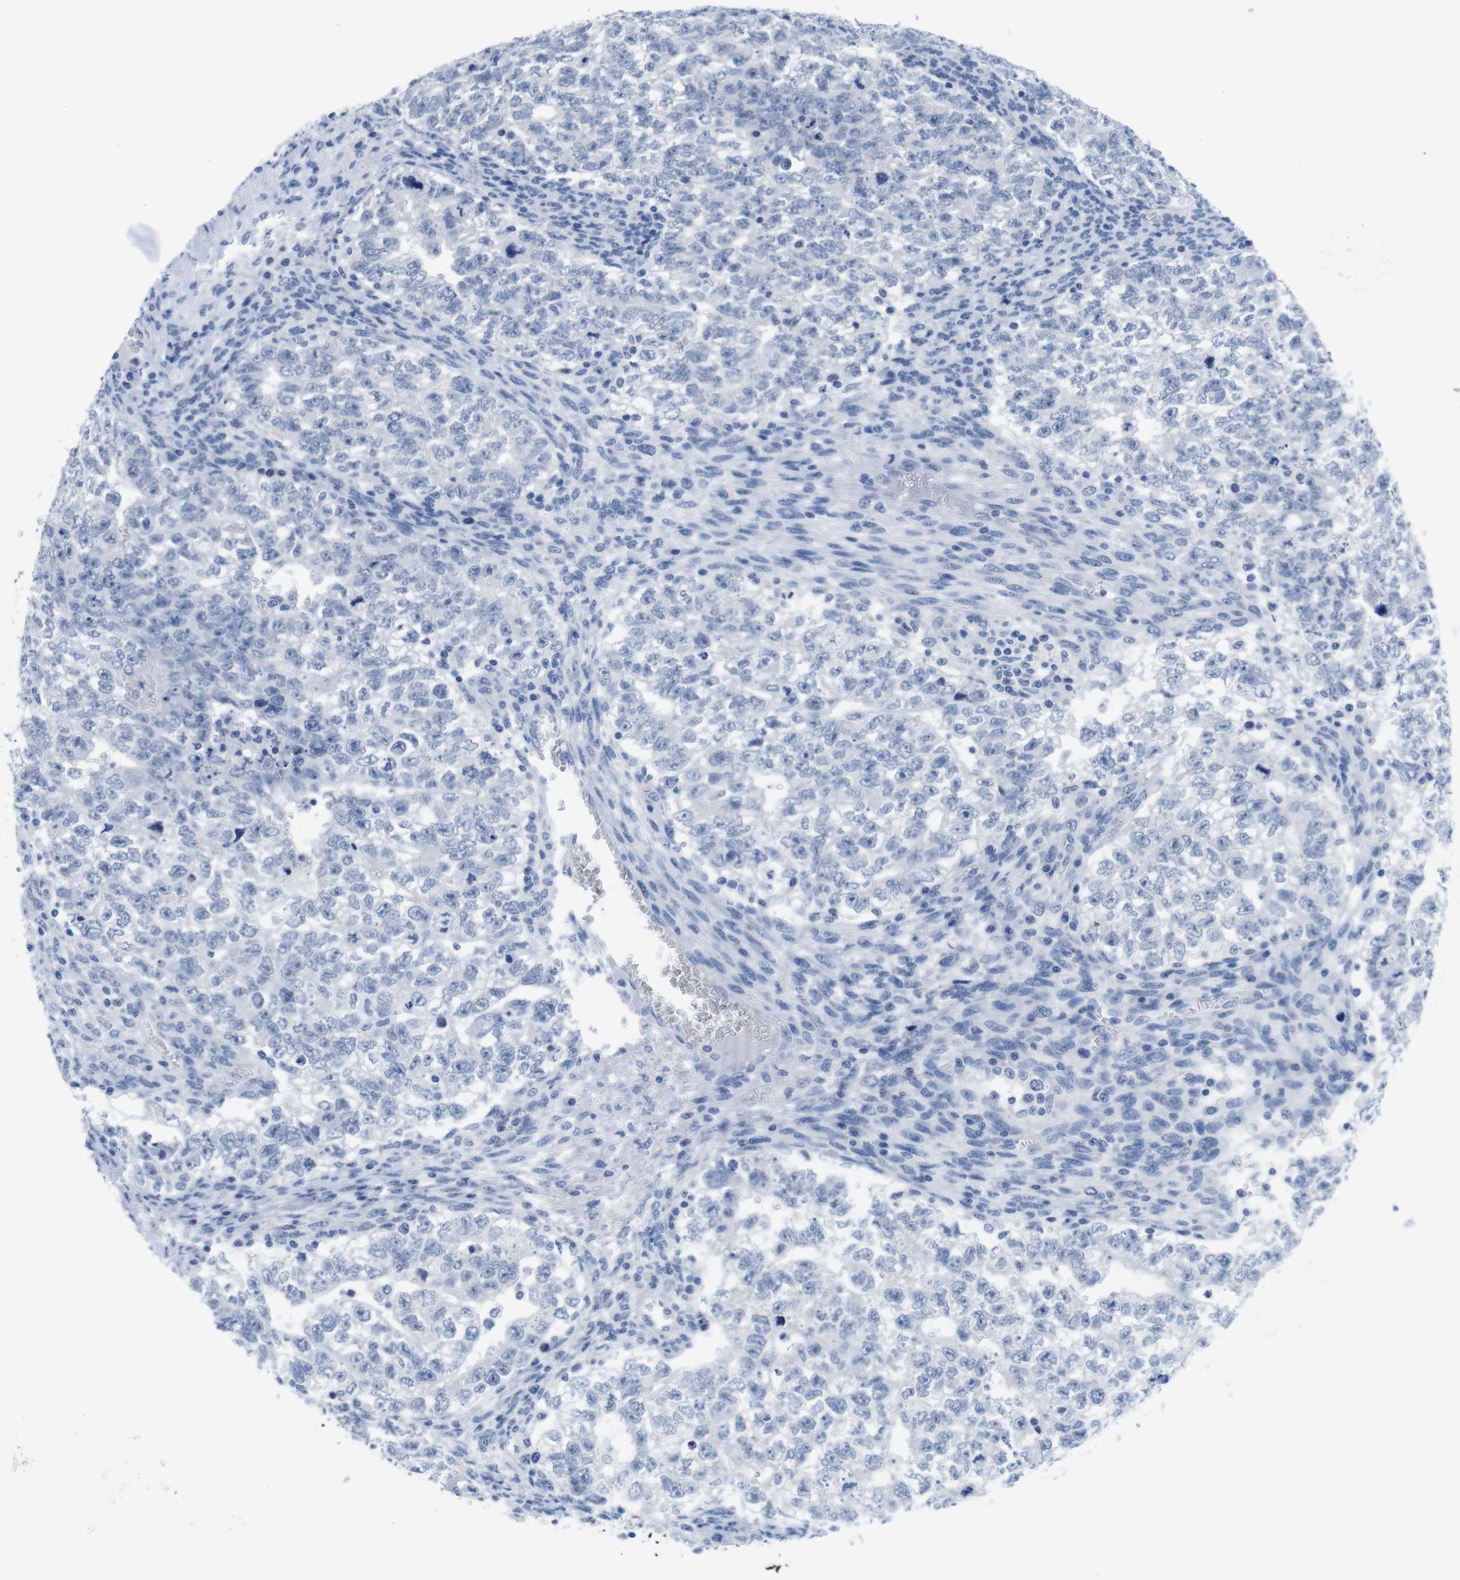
{"staining": {"intensity": "negative", "quantity": "none", "location": "none"}, "tissue": "testis cancer", "cell_type": "Tumor cells", "image_type": "cancer", "snomed": [{"axis": "morphology", "description": "Seminoma, NOS"}, {"axis": "morphology", "description": "Carcinoma, Embryonal, NOS"}, {"axis": "topography", "description": "Testis"}], "caption": "The photomicrograph shows no significant positivity in tumor cells of testis seminoma.", "gene": "MAP6", "patient": {"sex": "male", "age": 38}}